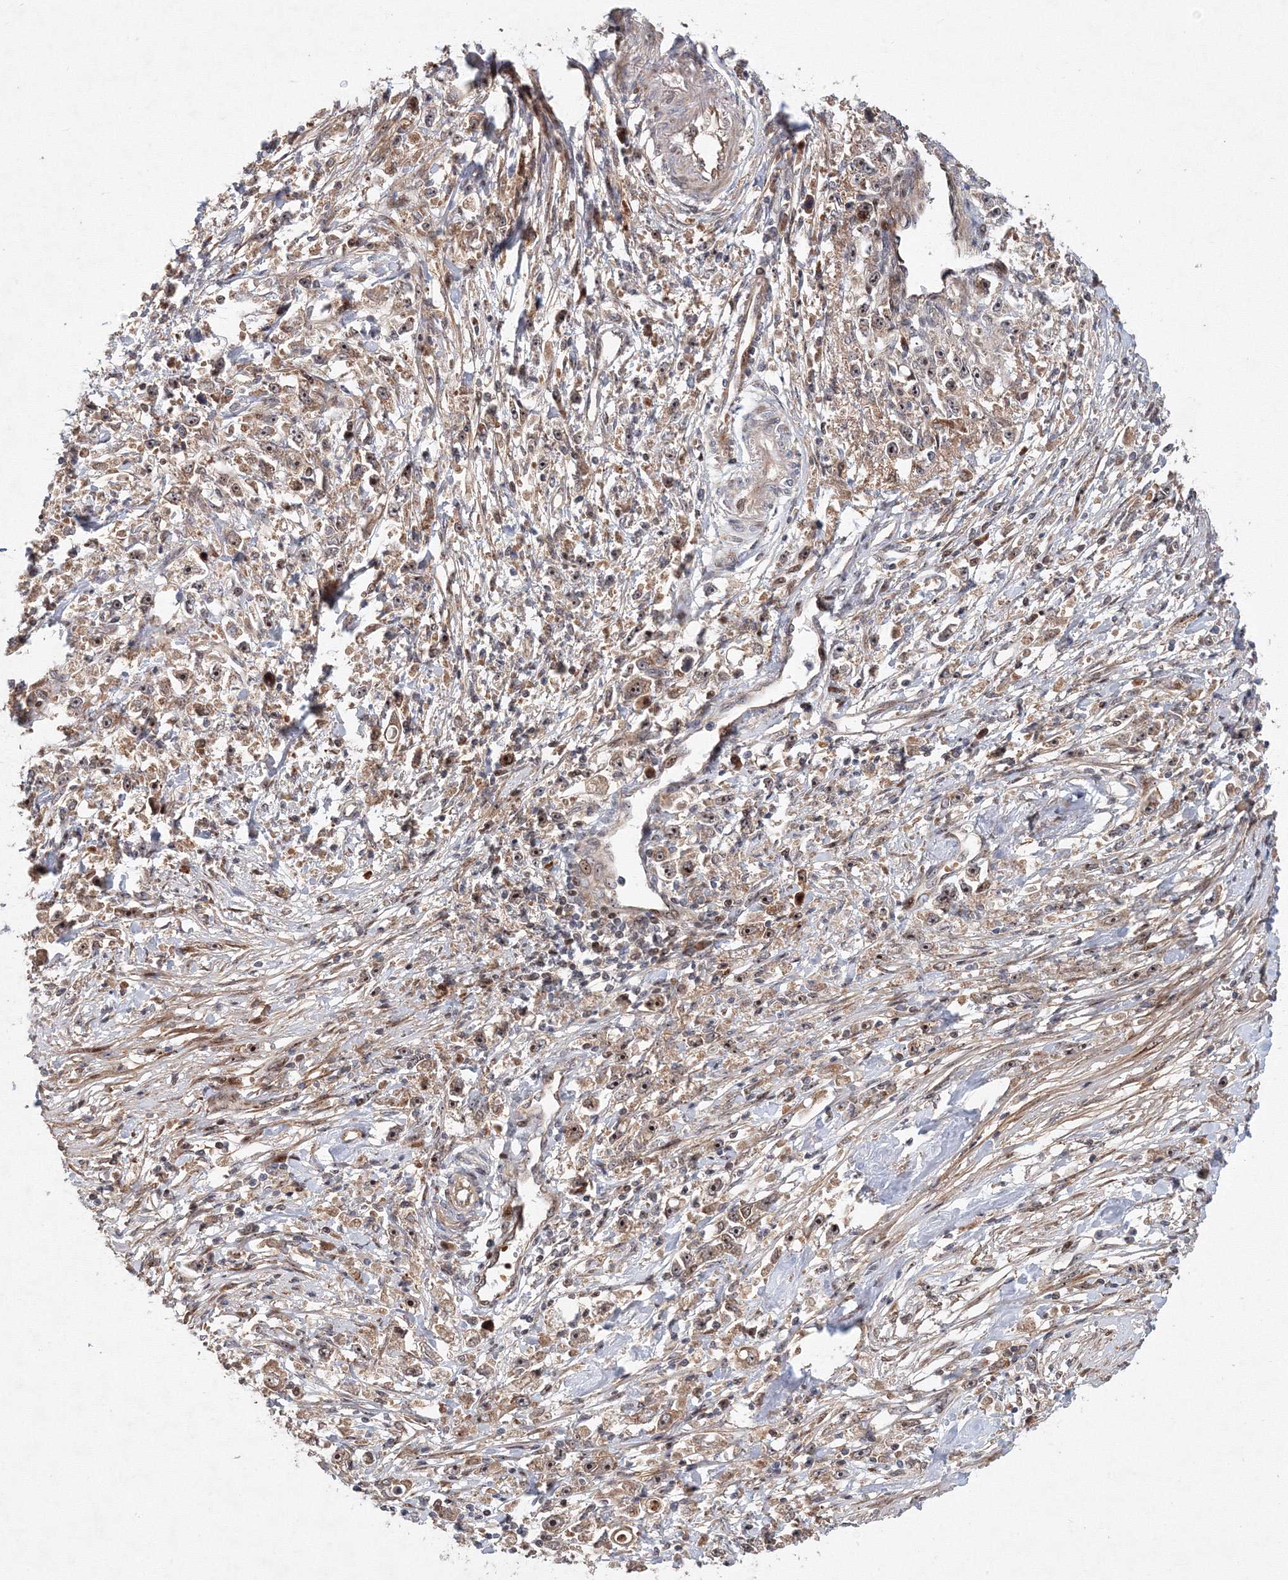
{"staining": {"intensity": "weak", "quantity": ">75%", "location": "cytoplasmic/membranous,nuclear"}, "tissue": "stomach cancer", "cell_type": "Tumor cells", "image_type": "cancer", "snomed": [{"axis": "morphology", "description": "Adenocarcinoma, NOS"}, {"axis": "topography", "description": "Stomach"}], "caption": "A histopathology image showing weak cytoplasmic/membranous and nuclear staining in about >75% of tumor cells in stomach cancer (adenocarcinoma), as visualized by brown immunohistochemical staining.", "gene": "ANKAR", "patient": {"sex": "female", "age": 59}}